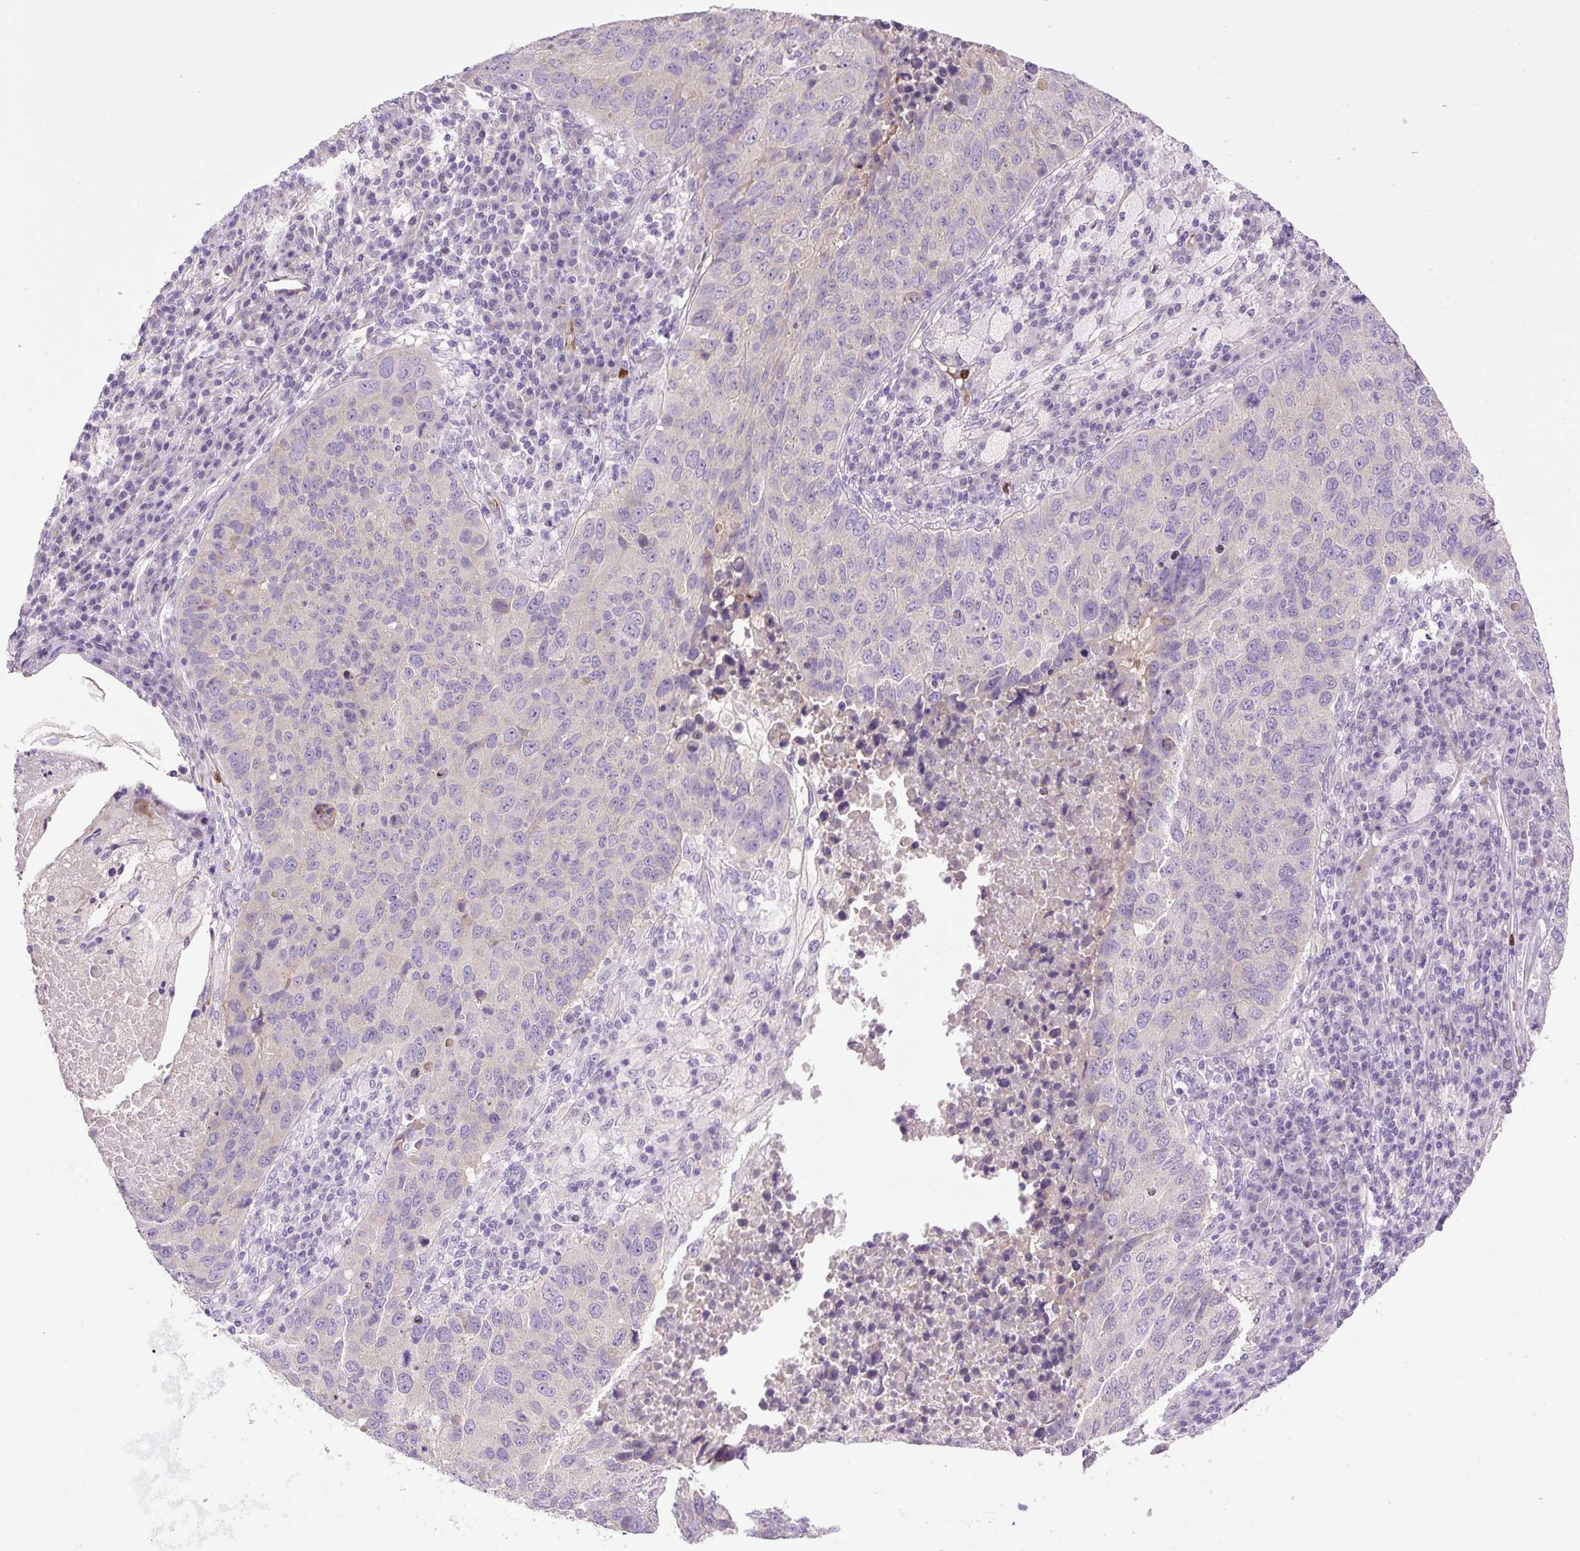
{"staining": {"intensity": "negative", "quantity": "none", "location": "none"}, "tissue": "lung cancer", "cell_type": "Tumor cells", "image_type": "cancer", "snomed": [{"axis": "morphology", "description": "Squamous cell carcinoma, NOS"}, {"axis": "topography", "description": "Lung"}], "caption": "Histopathology image shows no significant protein staining in tumor cells of lung cancer.", "gene": "VWA7", "patient": {"sex": "male", "age": 73}}